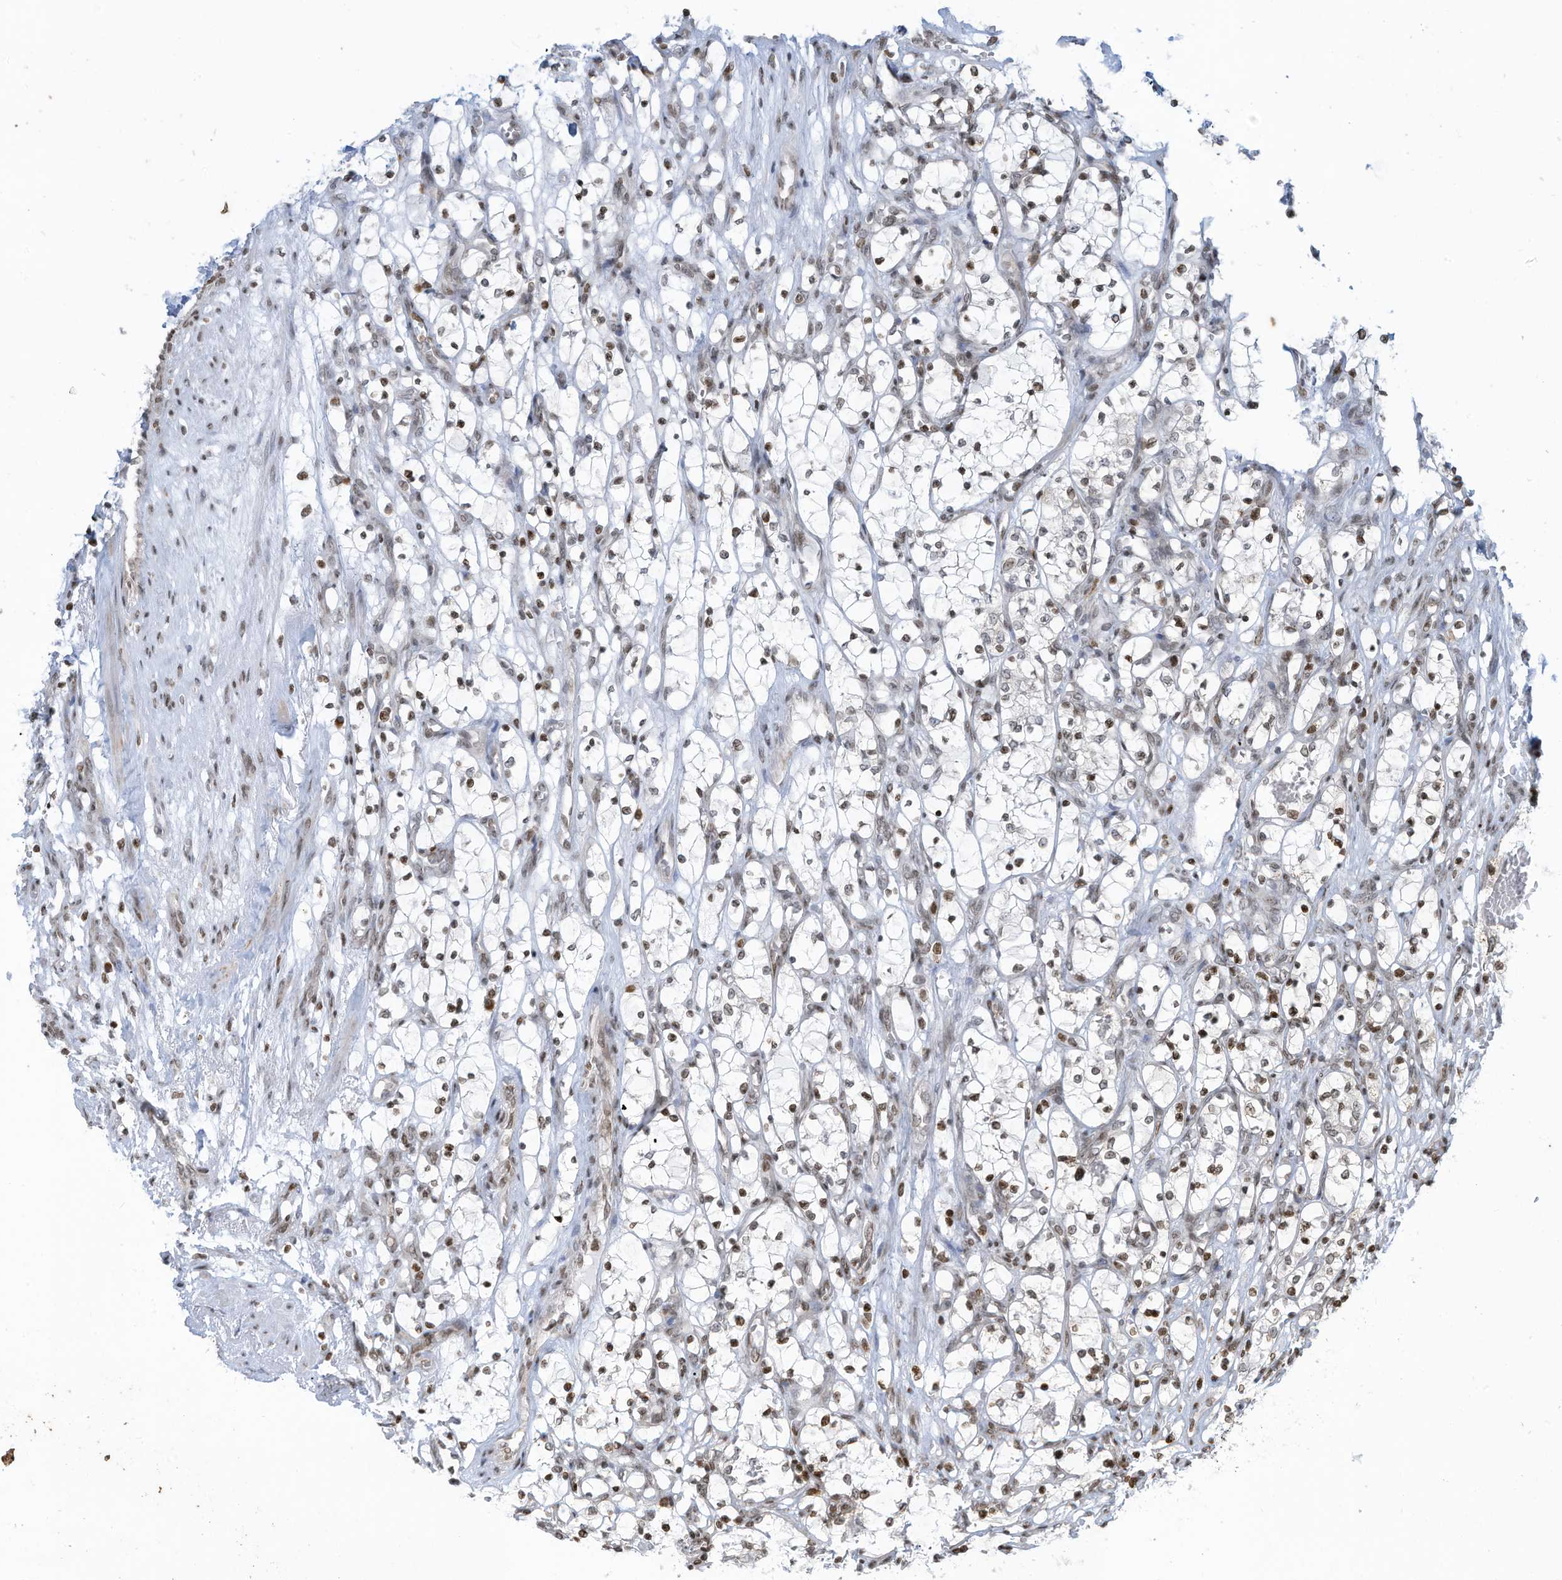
{"staining": {"intensity": "weak", "quantity": ">75%", "location": "nuclear"}, "tissue": "renal cancer", "cell_type": "Tumor cells", "image_type": "cancer", "snomed": [{"axis": "morphology", "description": "Adenocarcinoma, NOS"}, {"axis": "topography", "description": "Kidney"}], "caption": "Protein staining demonstrates weak nuclear expression in about >75% of tumor cells in adenocarcinoma (renal).", "gene": "ADI1", "patient": {"sex": "female", "age": 69}}